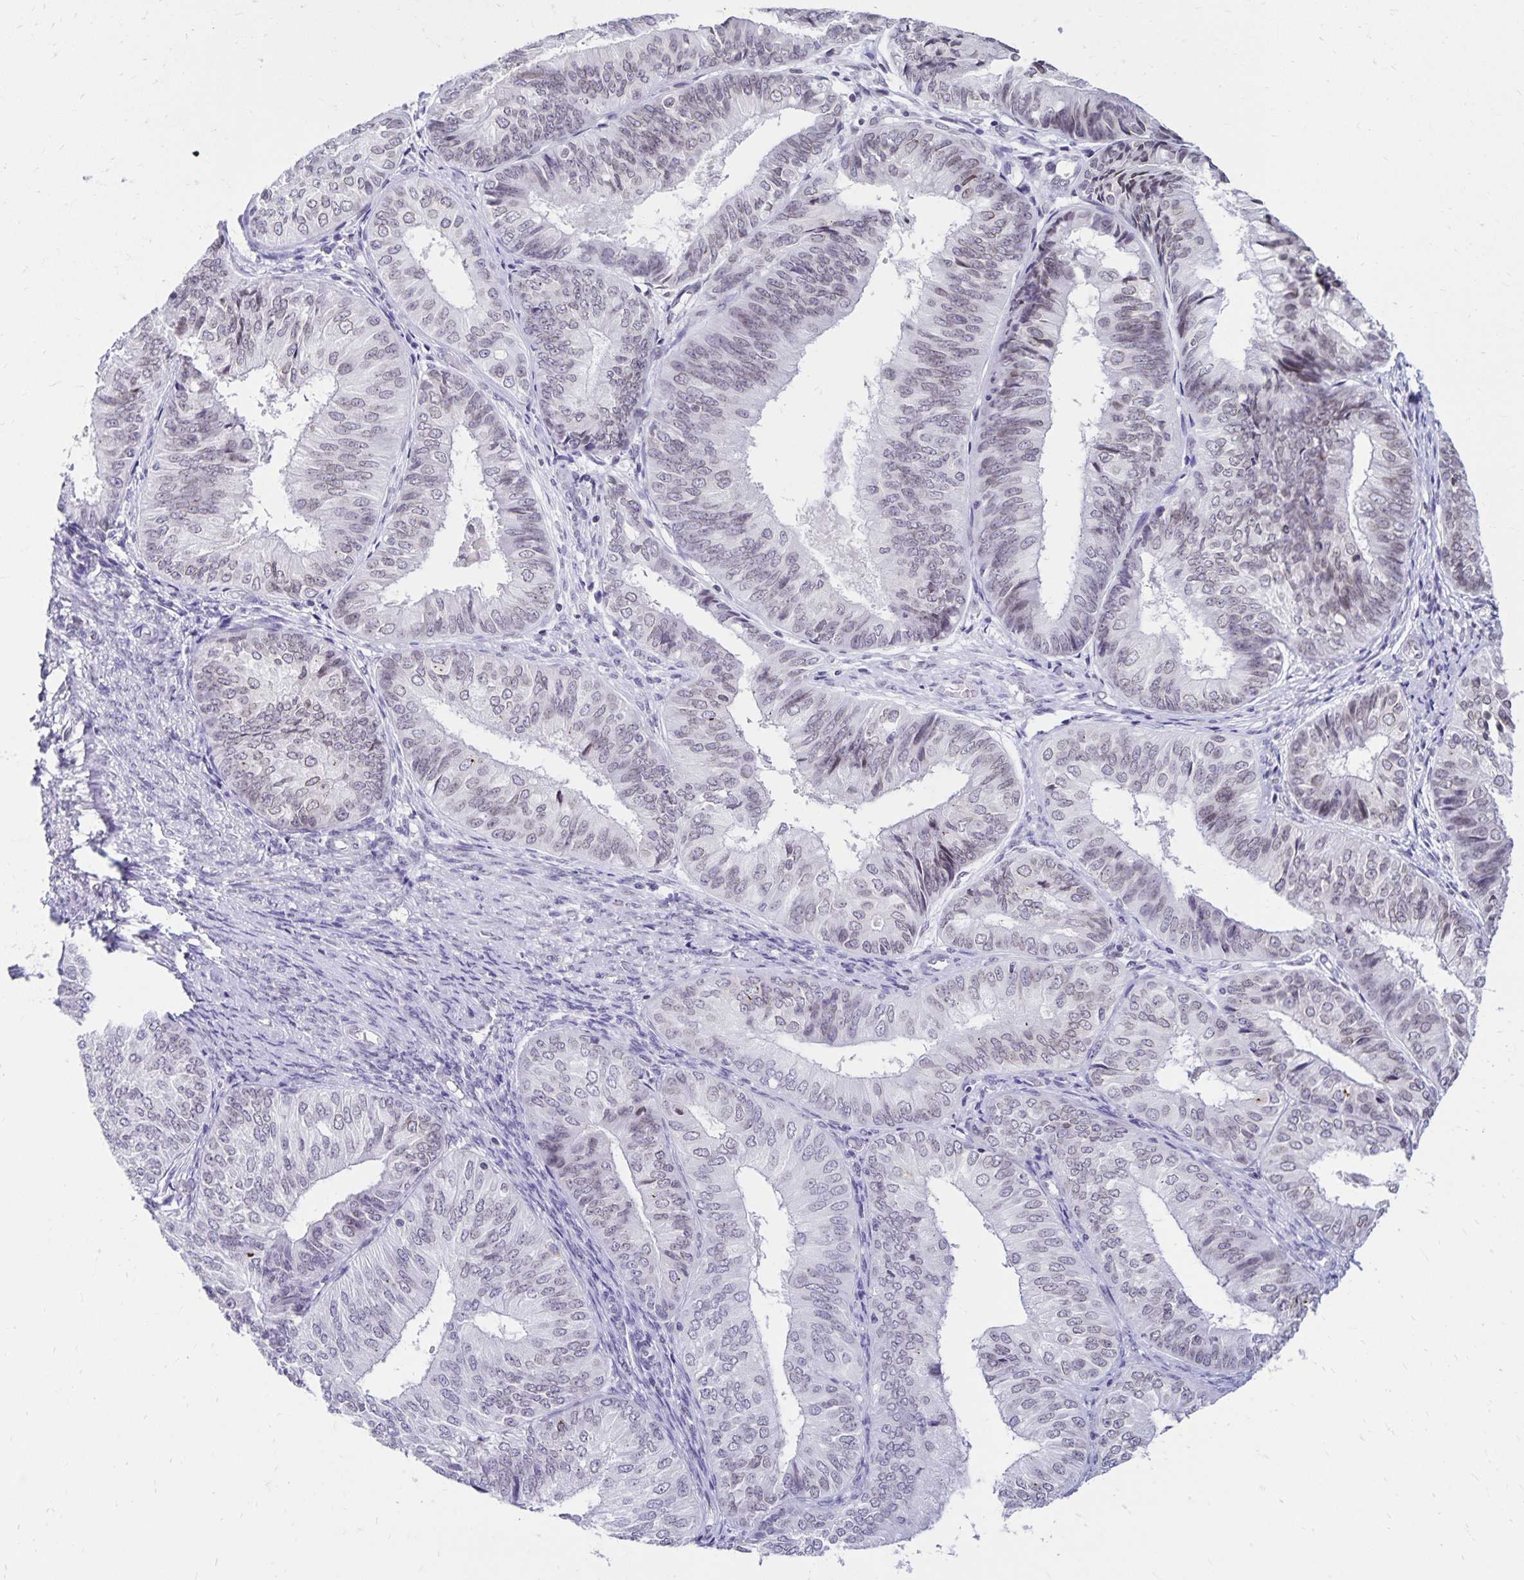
{"staining": {"intensity": "weak", "quantity": "<25%", "location": "nuclear"}, "tissue": "endometrial cancer", "cell_type": "Tumor cells", "image_type": "cancer", "snomed": [{"axis": "morphology", "description": "Adenocarcinoma, NOS"}, {"axis": "topography", "description": "Endometrium"}], "caption": "The histopathology image shows no staining of tumor cells in endometrial cancer.", "gene": "FAM166C", "patient": {"sex": "female", "age": 58}}